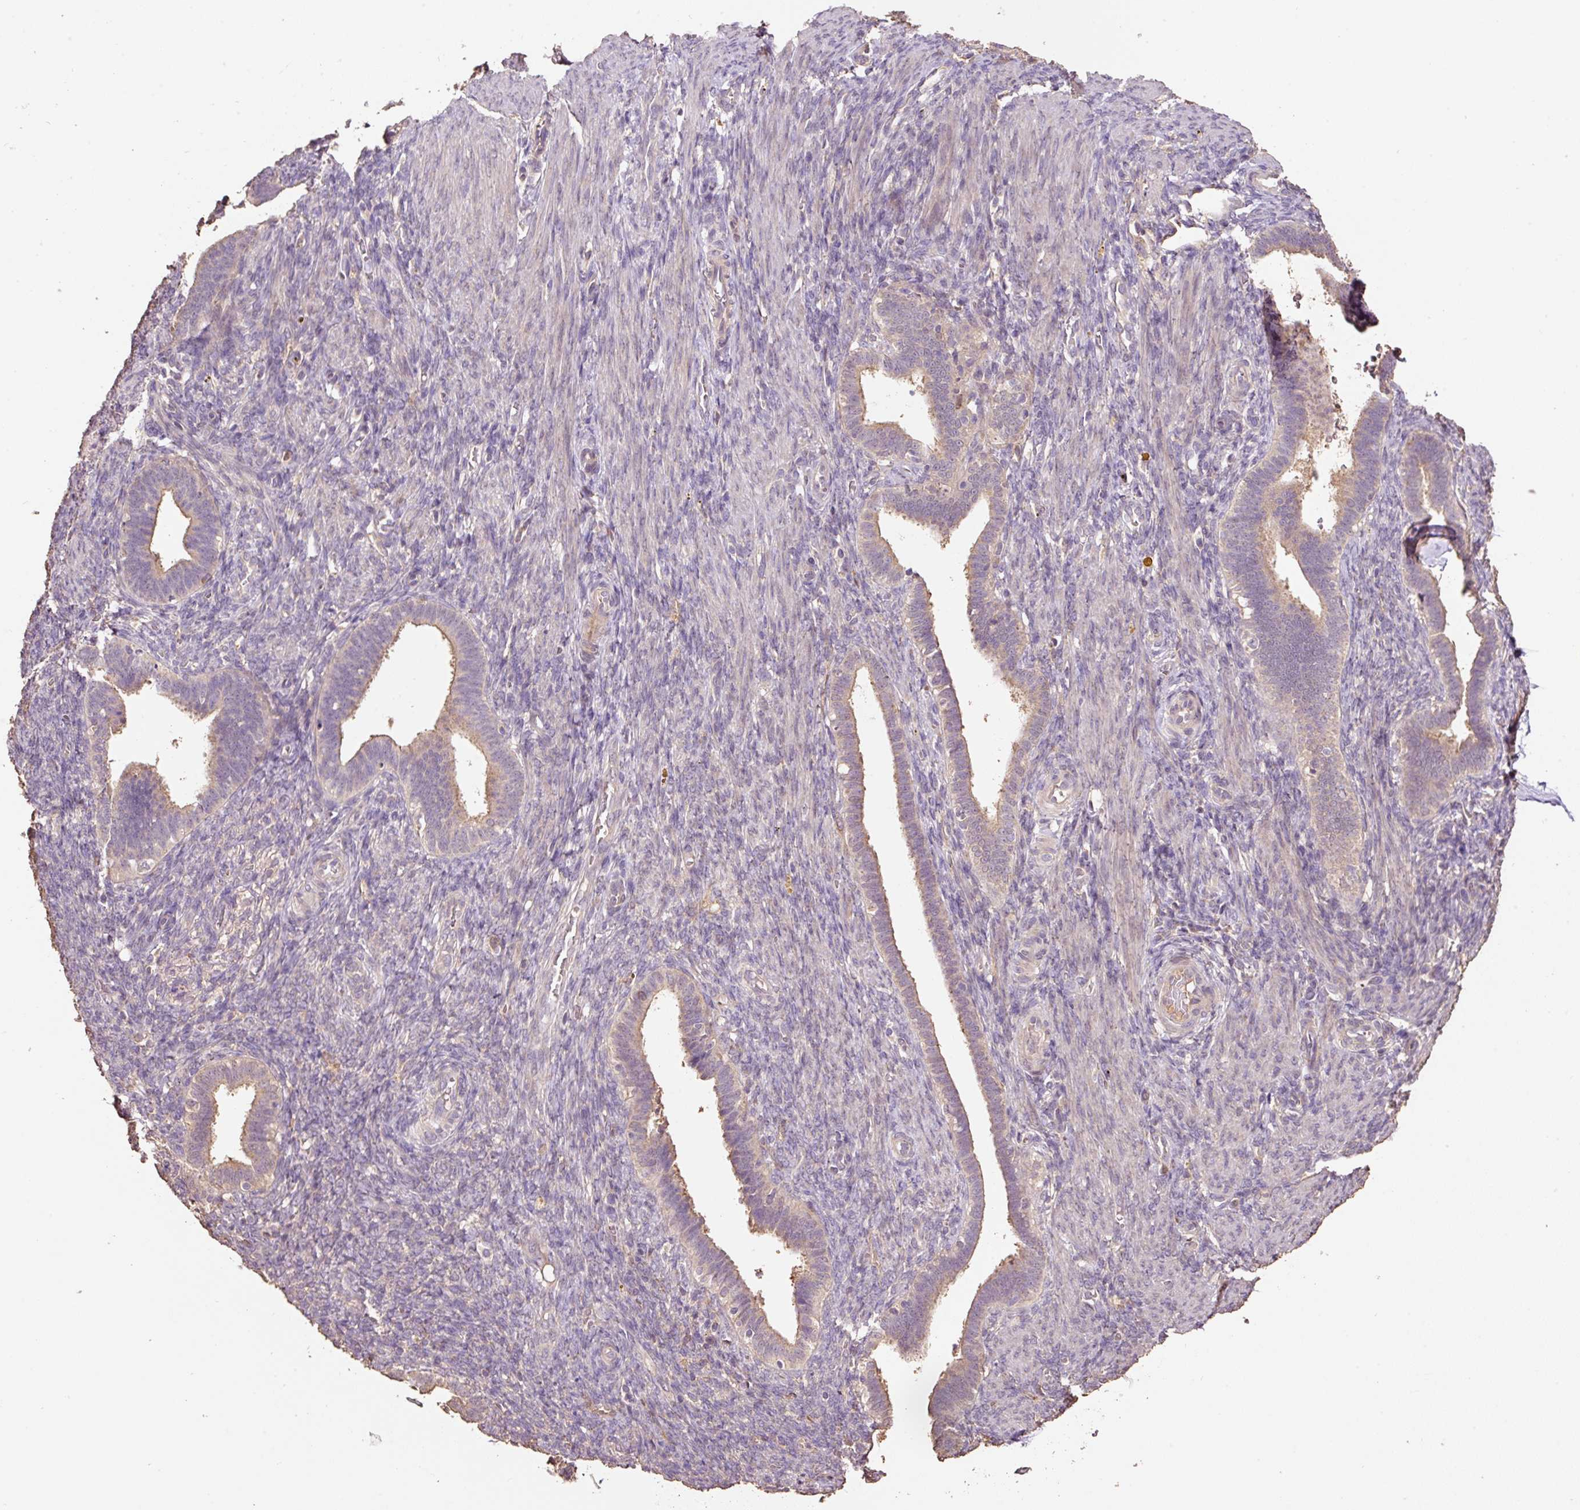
{"staining": {"intensity": "weak", "quantity": "<25%", "location": "cytoplasmic/membranous"}, "tissue": "endometrium", "cell_type": "Cells in endometrial stroma", "image_type": "normal", "snomed": [{"axis": "morphology", "description": "Normal tissue, NOS"}, {"axis": "topography", "description": "Endometrium"}], "caption": "Endometrium stained for a protein using IHC shows no expression cells in endometrial stroma.", "gene": "HERC2", "patient": {"sex": "female", "age": 34}}